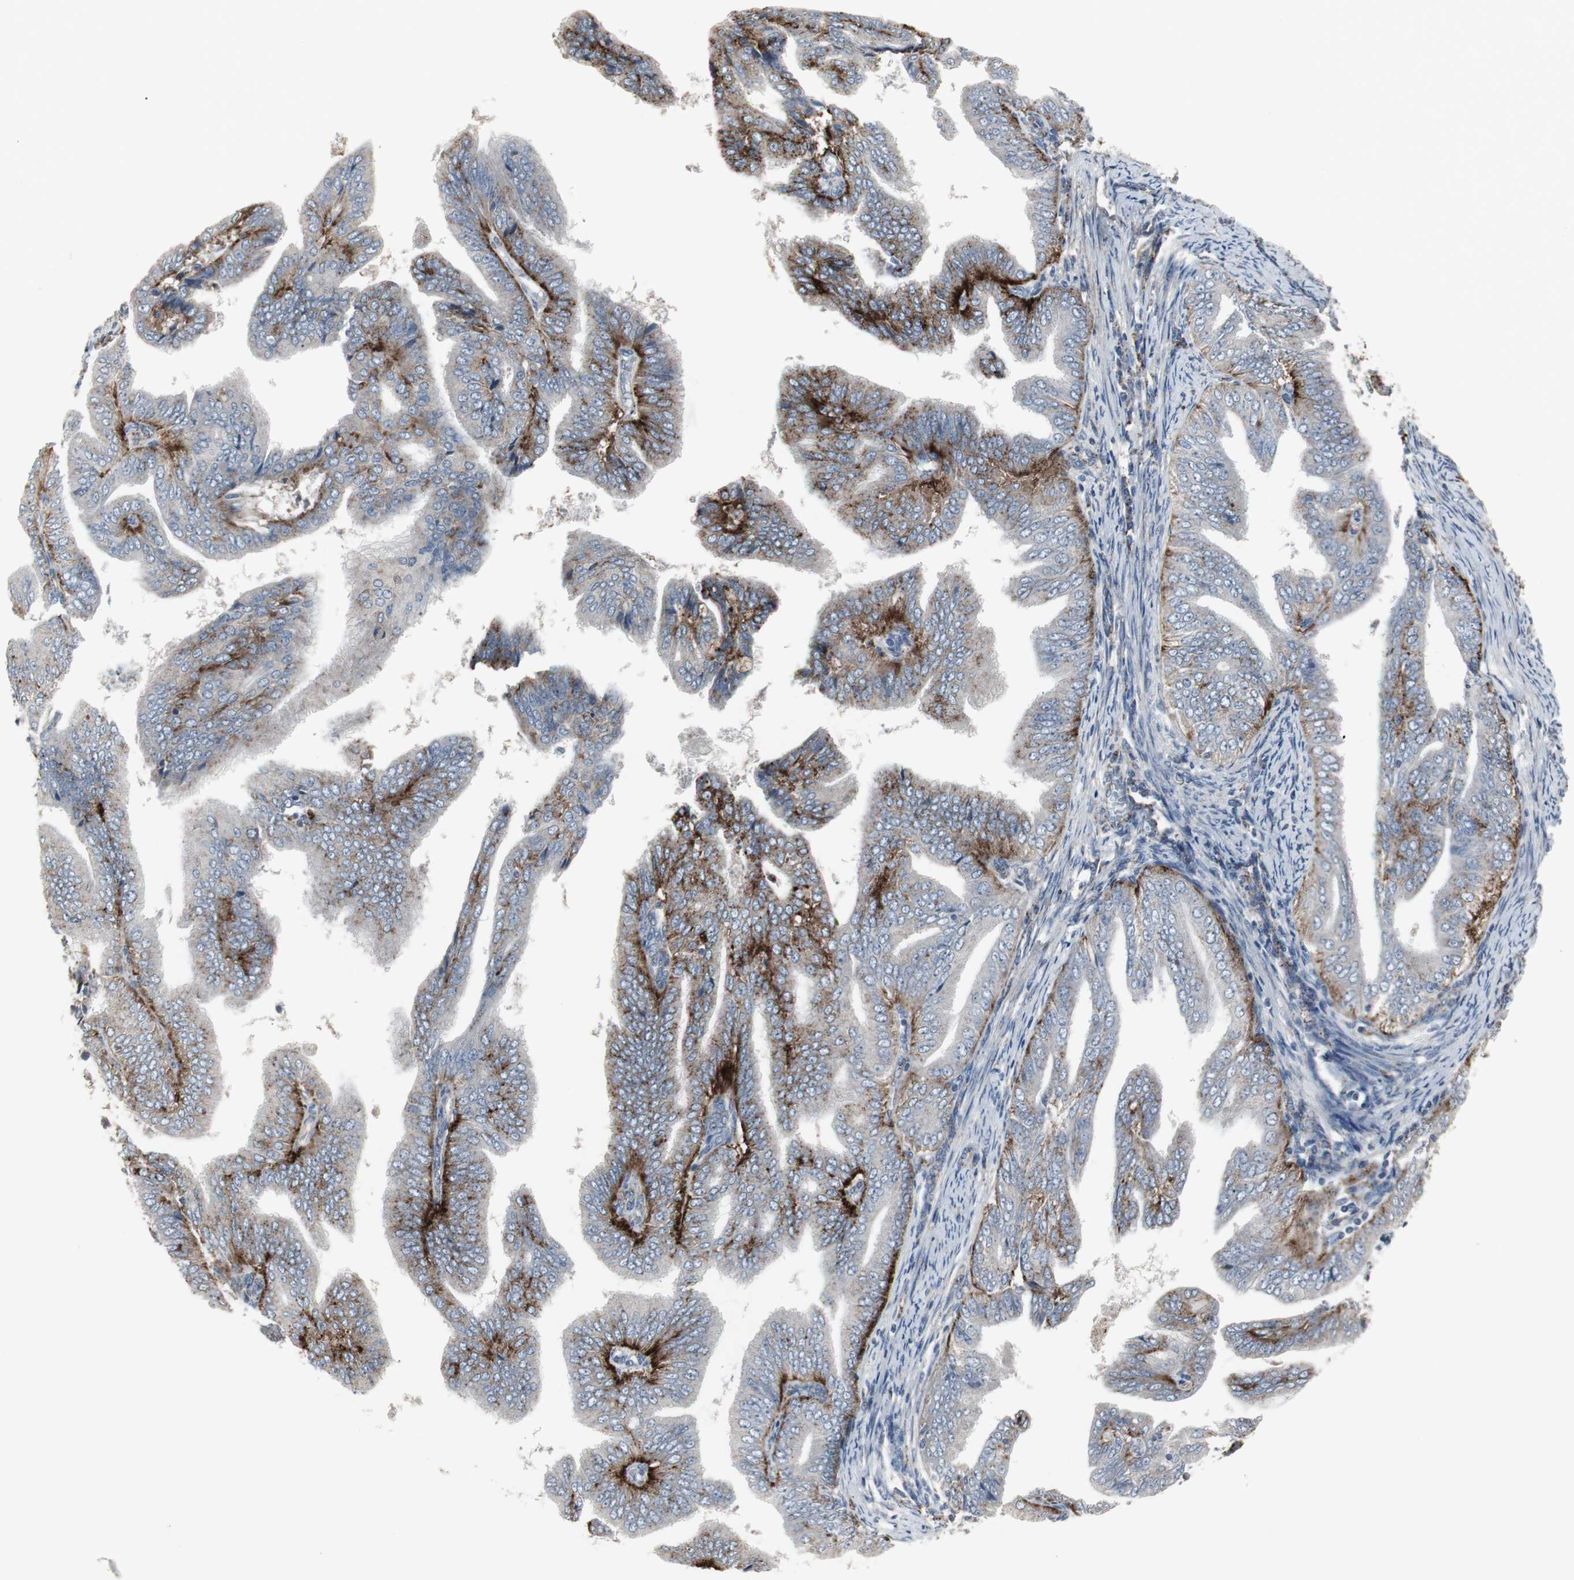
{"staining": {"intensity": "strong", "quantity": ">75%", "location": "cytoplasmic/membranous"}, "tissue": "endometrial cancer", "cell_type": "Tumor cells", "image_type": "cancer", "snomed": [{"axis": "morphology", "description": "Adenocarcinoma, NOS"}, {"axis": "topography", "description": "Endometrium"}], "caption": "Adenocarcinoma (endometrial) tissue exhibits strong cytoplasmic/membranous expression in about >75% of tumor cells, visualized by immunohistochemistry. (DAB IHC with brightfield microscopy, high magnification).", "gene": "GBA1", "patient": {"sex": "female", "age": 58}}